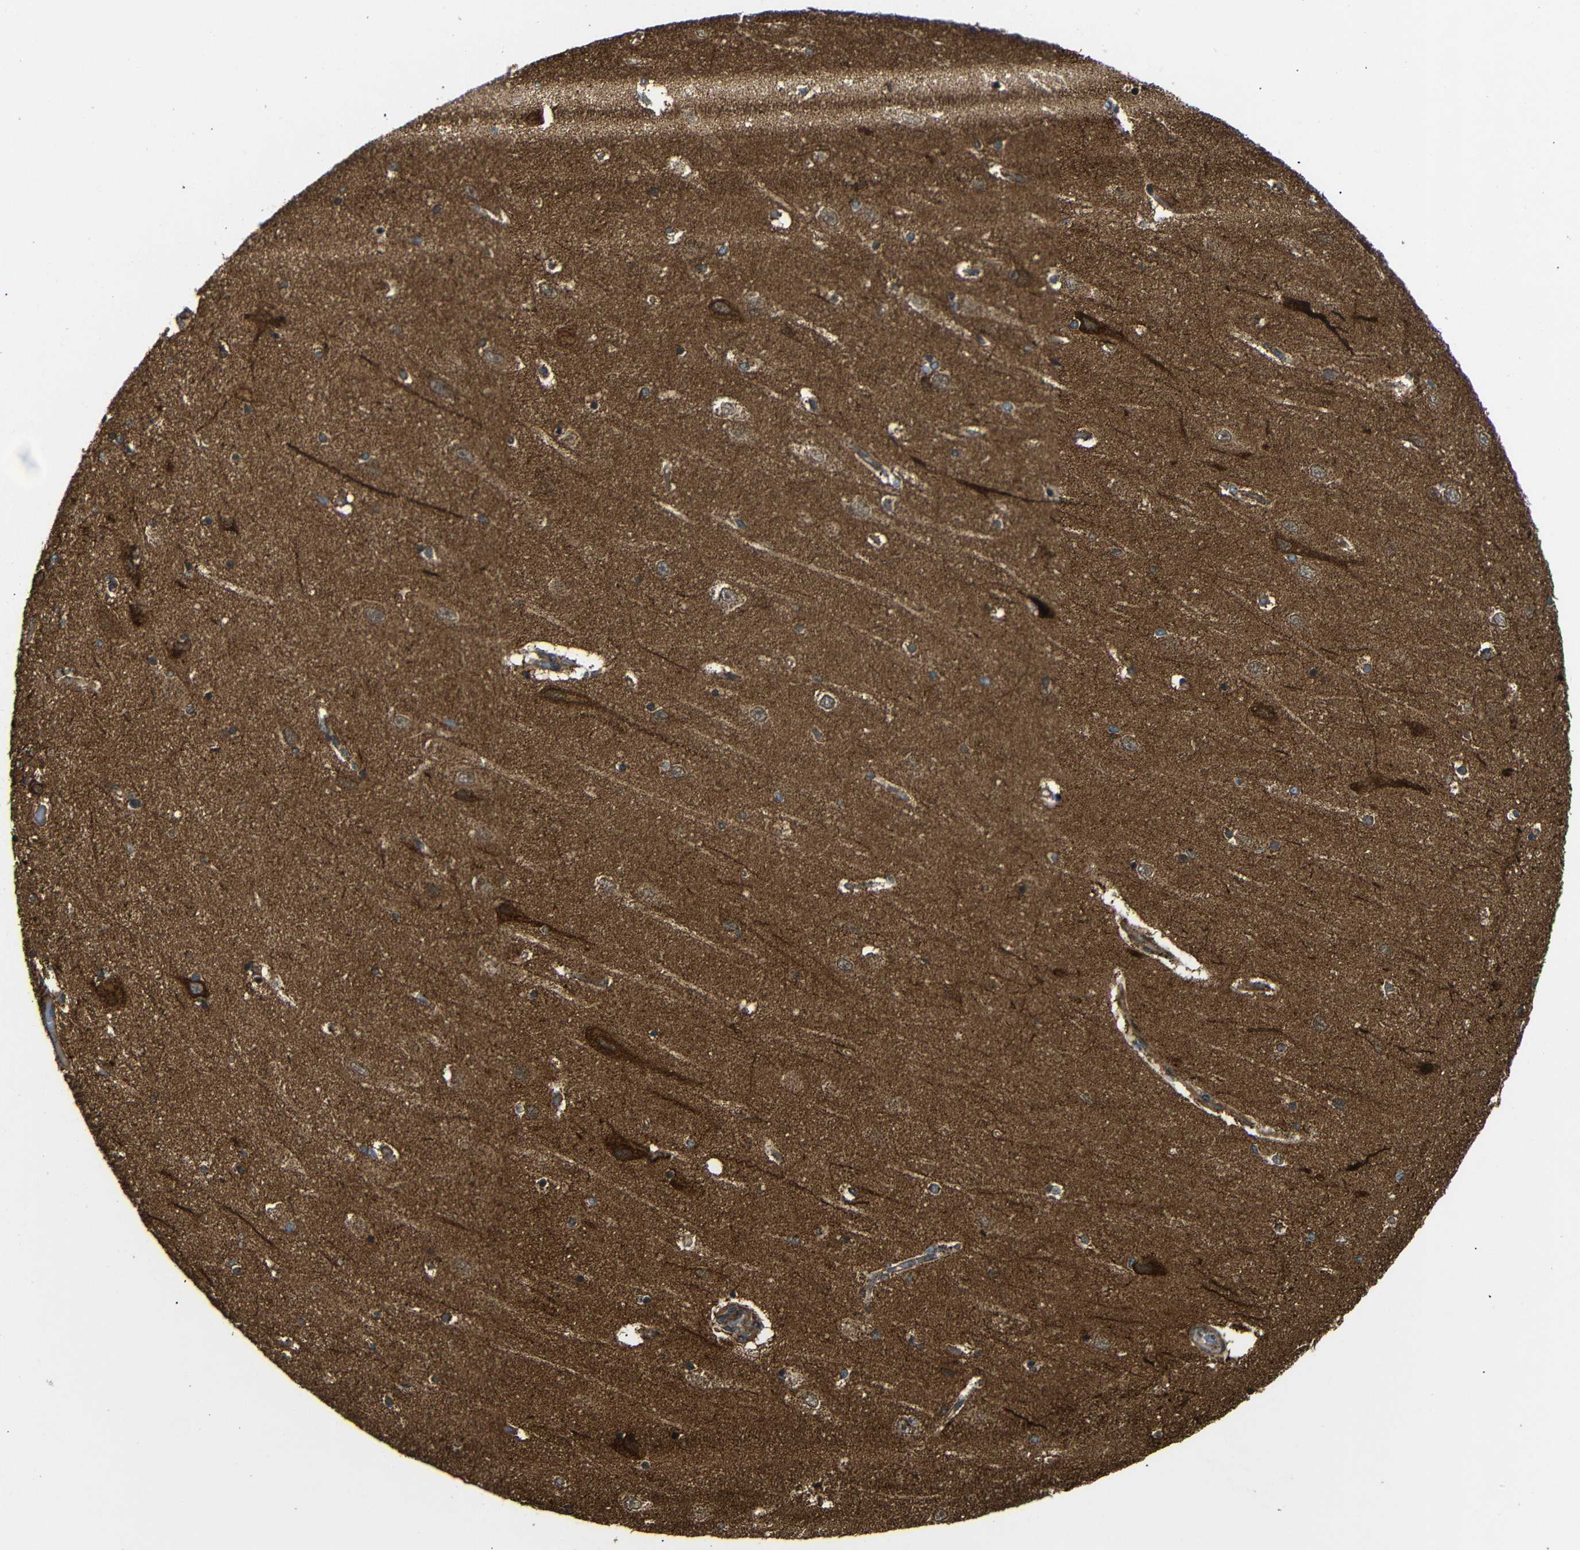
{"staining": {"intensity": "strong", "quantity": ">75%", "location": "cytoplasmic/membranous"}, "tissue": "hippocampus", "cell_type": "Glial cells", "image_type": "normal", "snomed": [{"axis": "morphology", "description": "Normal tissue, NOS"}, {"axis": "topography", "description": "Hippocampus"}], "caption": "Normal hippocampus demonstrates strong cytoplasmic/membranous positivity in approximately >75% of glial cells (DAB (3,3'-diaminobenzidine) IHC, brown staining for protein, blue staining for nuclei)..", "gene": "KANK4", "patient": {"sex": "female", "age": 54}}